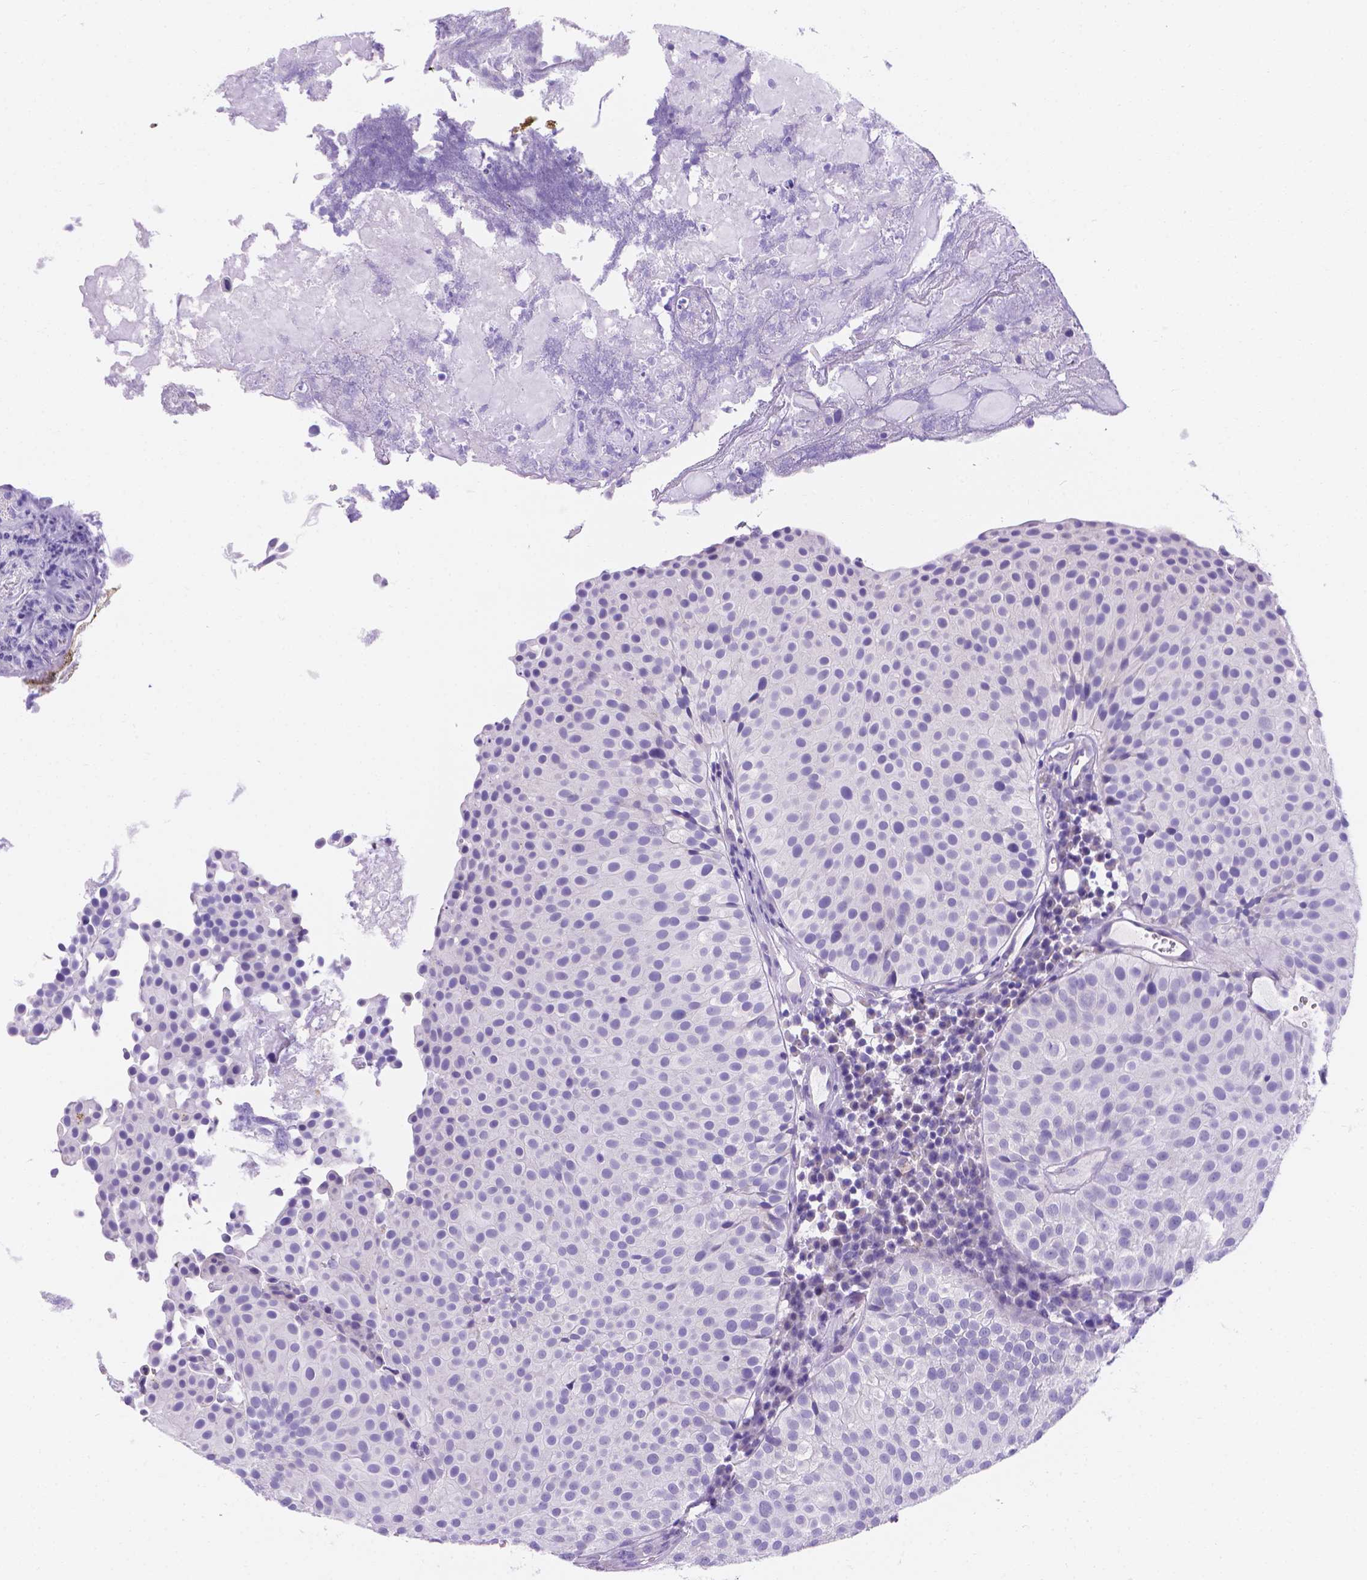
{"staining": {"intensity": "negative", "quantity": "none", "location": "none"}, "tissue": "urothelial cancer", "cell_type": "Tumor cells", "image_type": "cancer", "snomed": [{"axis": "morphology", "description": "Urothelial carcinoma, Low grade"}, {"axis": "topography", "description": "Urinary bladder"}], "caption": "Tumor cells show no significant staining in urothelial cancer.", "gene": "MLN", "patient": {"sex": "female", "age": 87}}